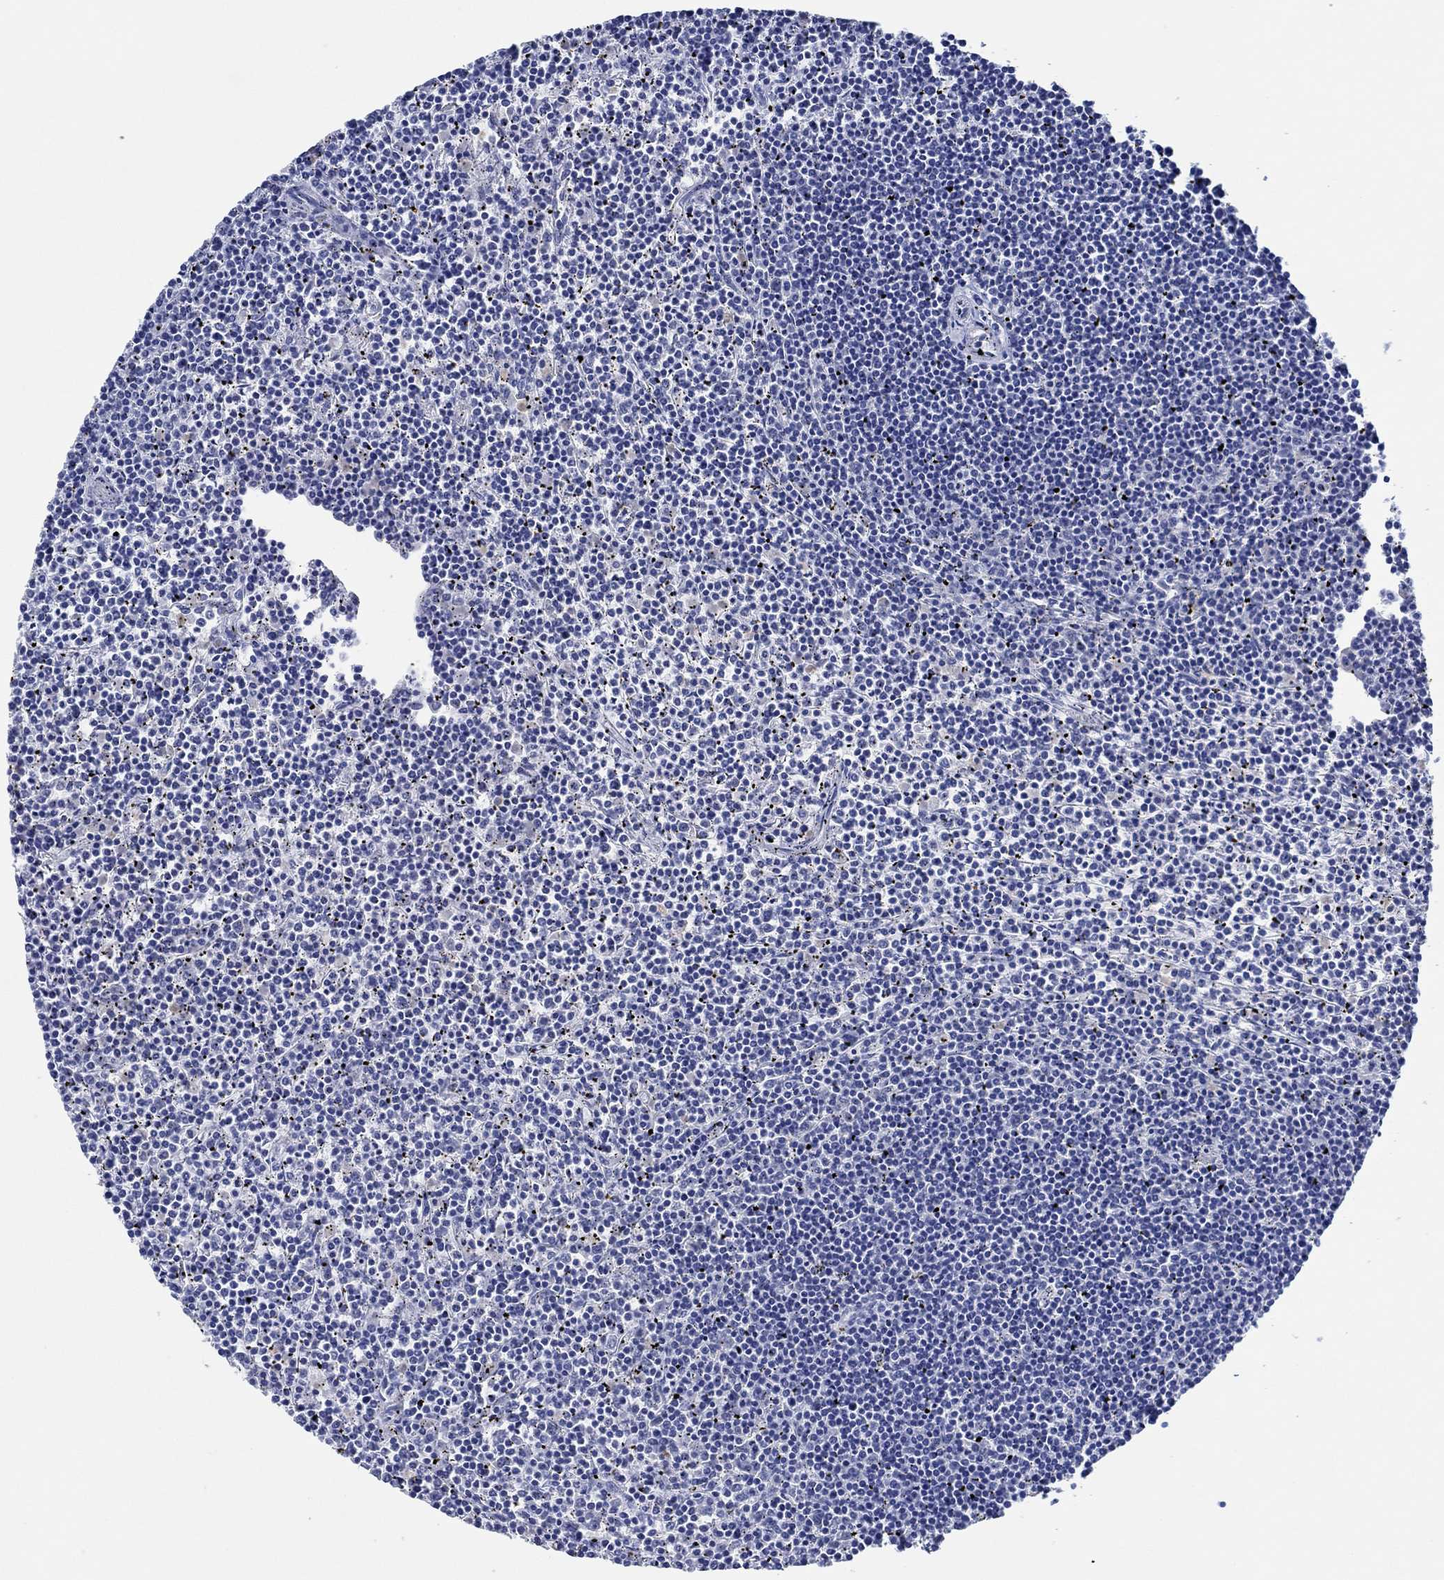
{"staining": {"intensity": "negative", "quantity": "none", "location": "none"}, "tissue": "lymphoma", "cell_type": "Tumor cells", "image_type": "cancer", "snomed": [{"axis": "morphology", "description": "Malignant lymphoma, non-Hodgkin's type, Low grade"}, {"axis": "topography", "description": "Spleen"}], "caption": "Human lymphoma stained for a protein using immunohistochemistry demonstrates no positivity in tumor cells.", "gene": "ZNF671", "patient": {"sex": "female", "age": 19}}